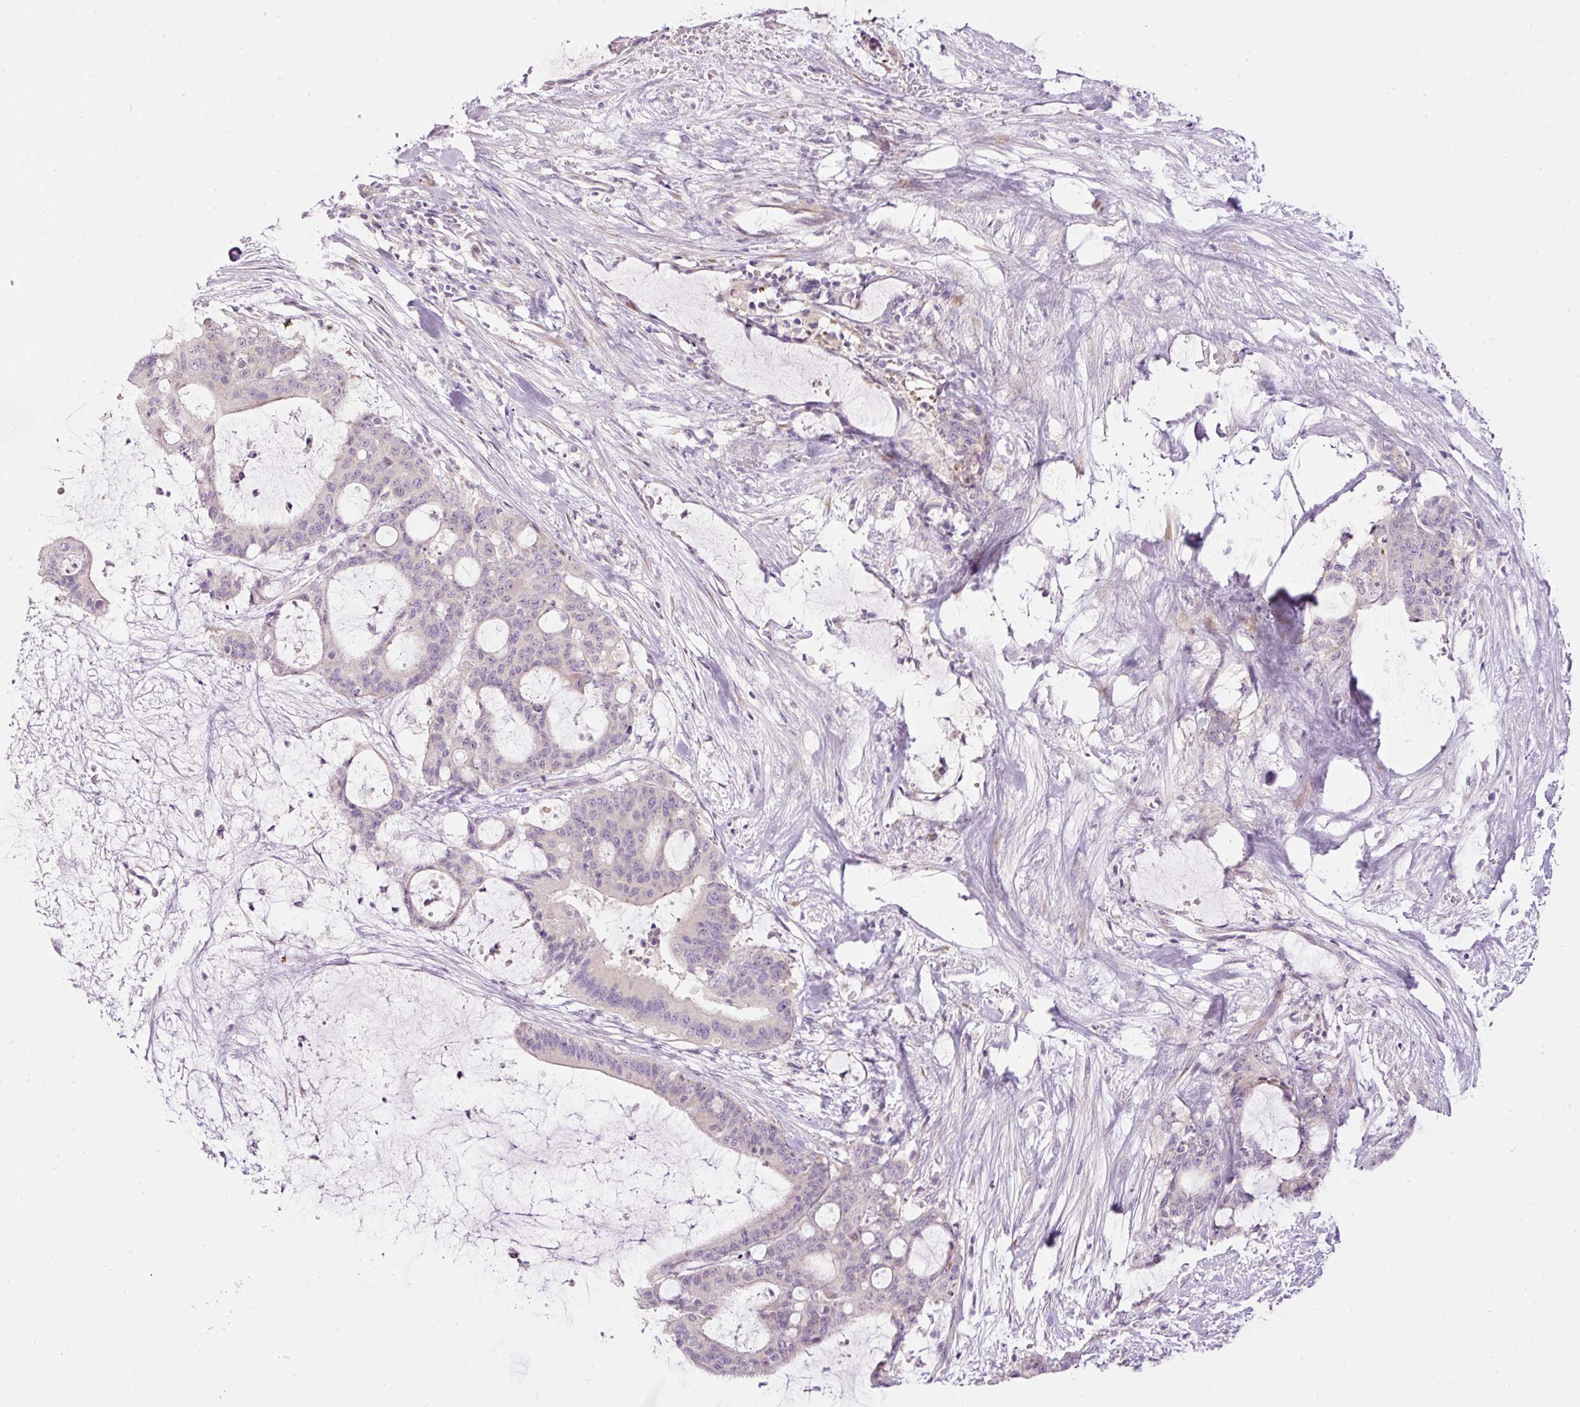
{"staining": {"intensity": "negative", "quantity": "none", "location": "none"}, "tissue": "liver cancer", "cell_type": "Tumor cells", "image_type": "cancer", "snomed": [{"axis": "morphology", "description": "Normal tissue, NOS"}, {"axis": "morphology", "description": "Cholangiocarcinoma"}, {"axis": "topography", "description": "Liver"}, {"axis": "topography", "description": "Peripheral nerve tissue"}], "caption": "IHC photomicrograph of human liver cholangiocarcinoma stained for a protein (brown), which demonstrates no staining in tumor cells.", "gene": "RSPO2", "patient": {"sex": "female", "age": 73}}